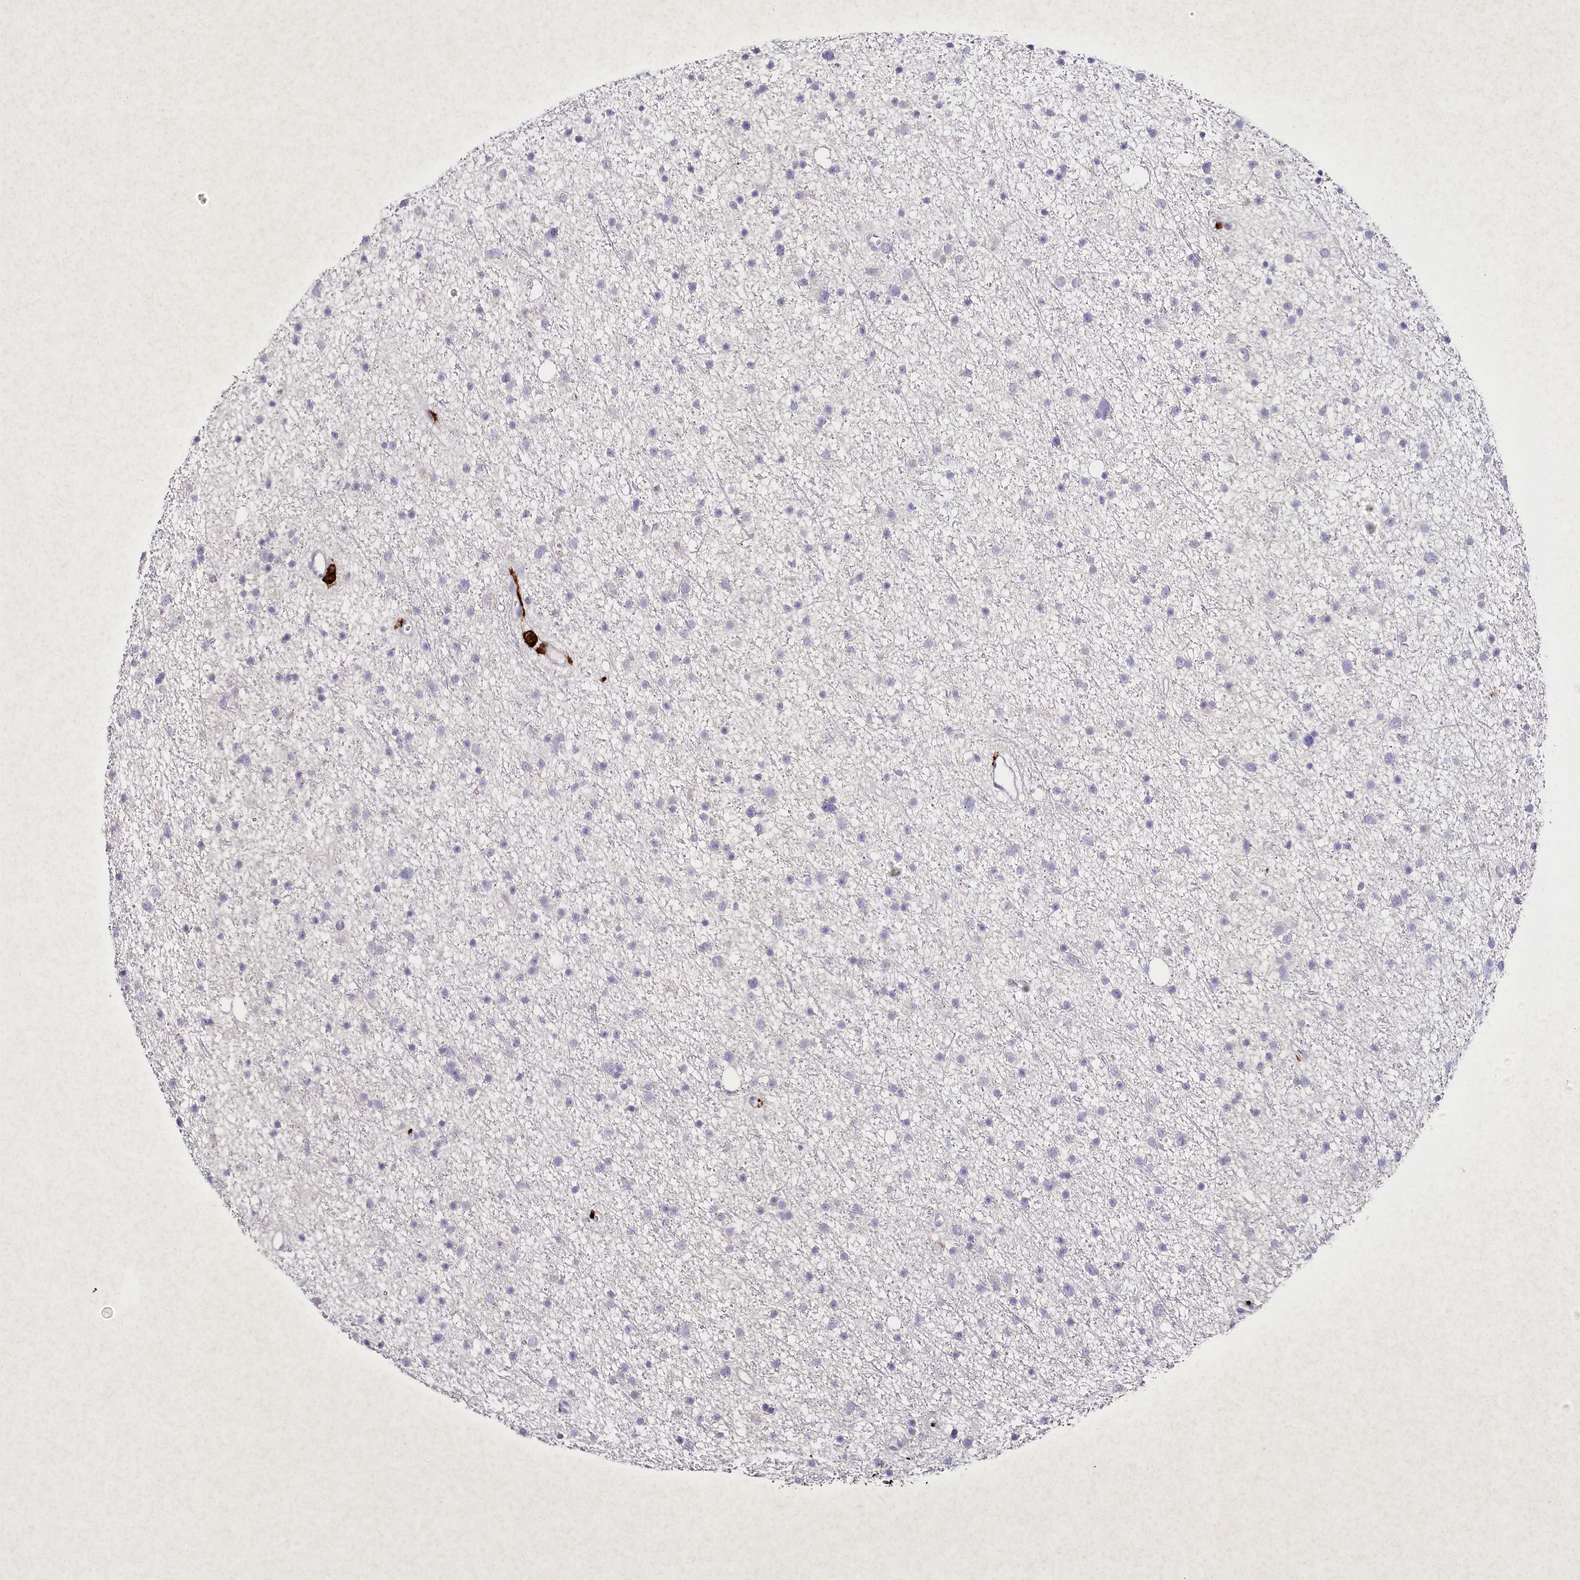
{"staining": {"intensity": "negative", "quantity": "none", "location": "none"}, "tissue": "glioma", "cell_type": "Tumor cells", "image_type": "cancer", "snomed": [{"axis": "morphology", "description": "Glioma, malignant, Low grade"}, {"axis": "topography", "description": "Cerebral cortex"}], "caption": "This is a micrograph of immunohistochemistry staining of glioma, which shows no staining in tumor cells.", "gene": "CLEC4M", "patient": {"sex": "female", "age": 39}}